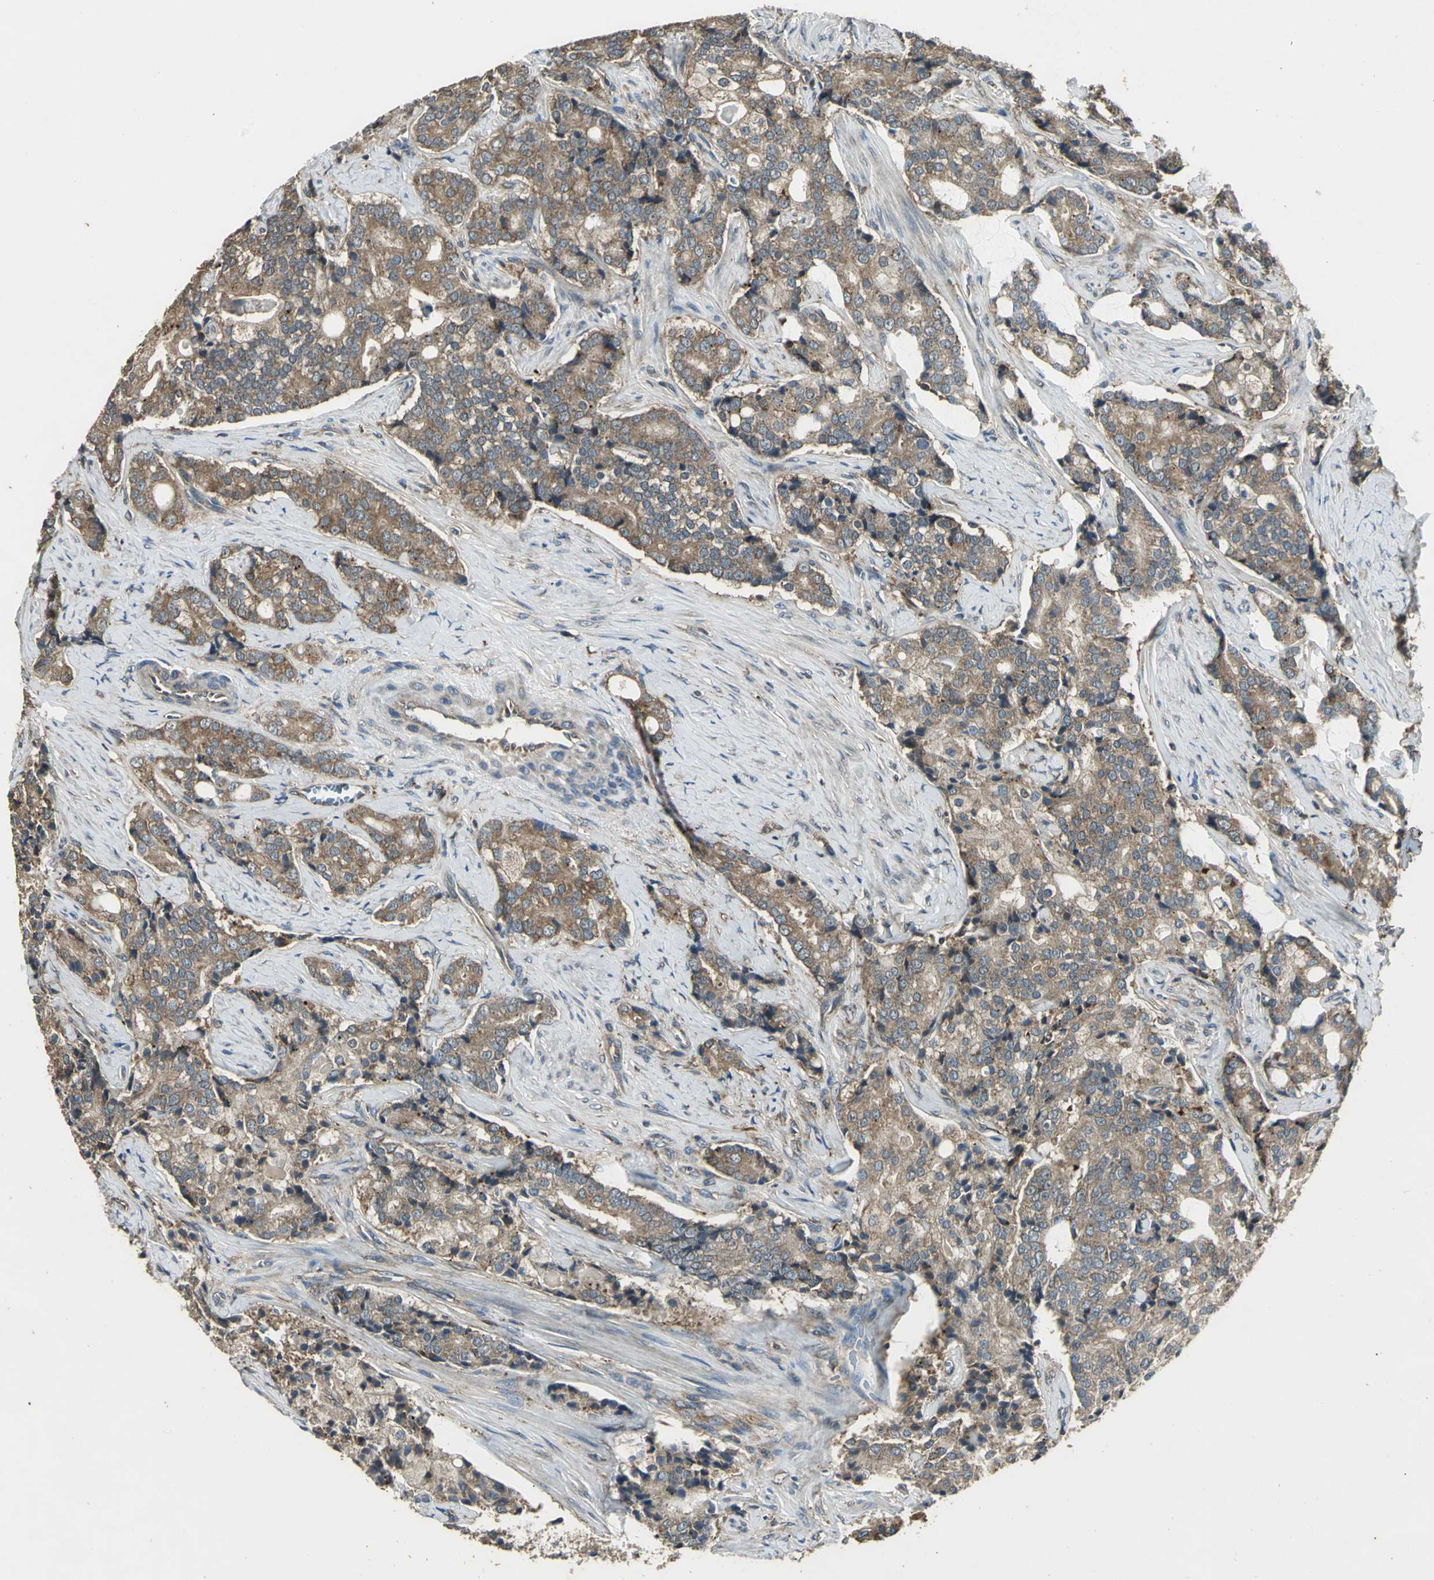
{"staining": {"intensity": "moderate", "quantity": ">75%", "location": "cytoplasmic/membranous"}, "tissue": "prostate cancer", "cell_type": "Tumor cells", "image_type": "cancer", "snomed": [{"axis": "morphology", "description": "Adenocarcinoma, Low grade"}, {"axis": "topography", "description": "Prostate"}], "caption": "A photomicrograph of human low-grade adenocarcinoma (prostate) stained for a protein reveals moderate cytoplasmic/membranous brown staining in tumor cells. The staining was performed using DAB (3,3'-diaminobenzidine), with brown indicating positive protein expression. Nuclei are stained blue with hematoxylin.", "gene": "IRF3", "patient": {"sex": "male", "age": 58}}